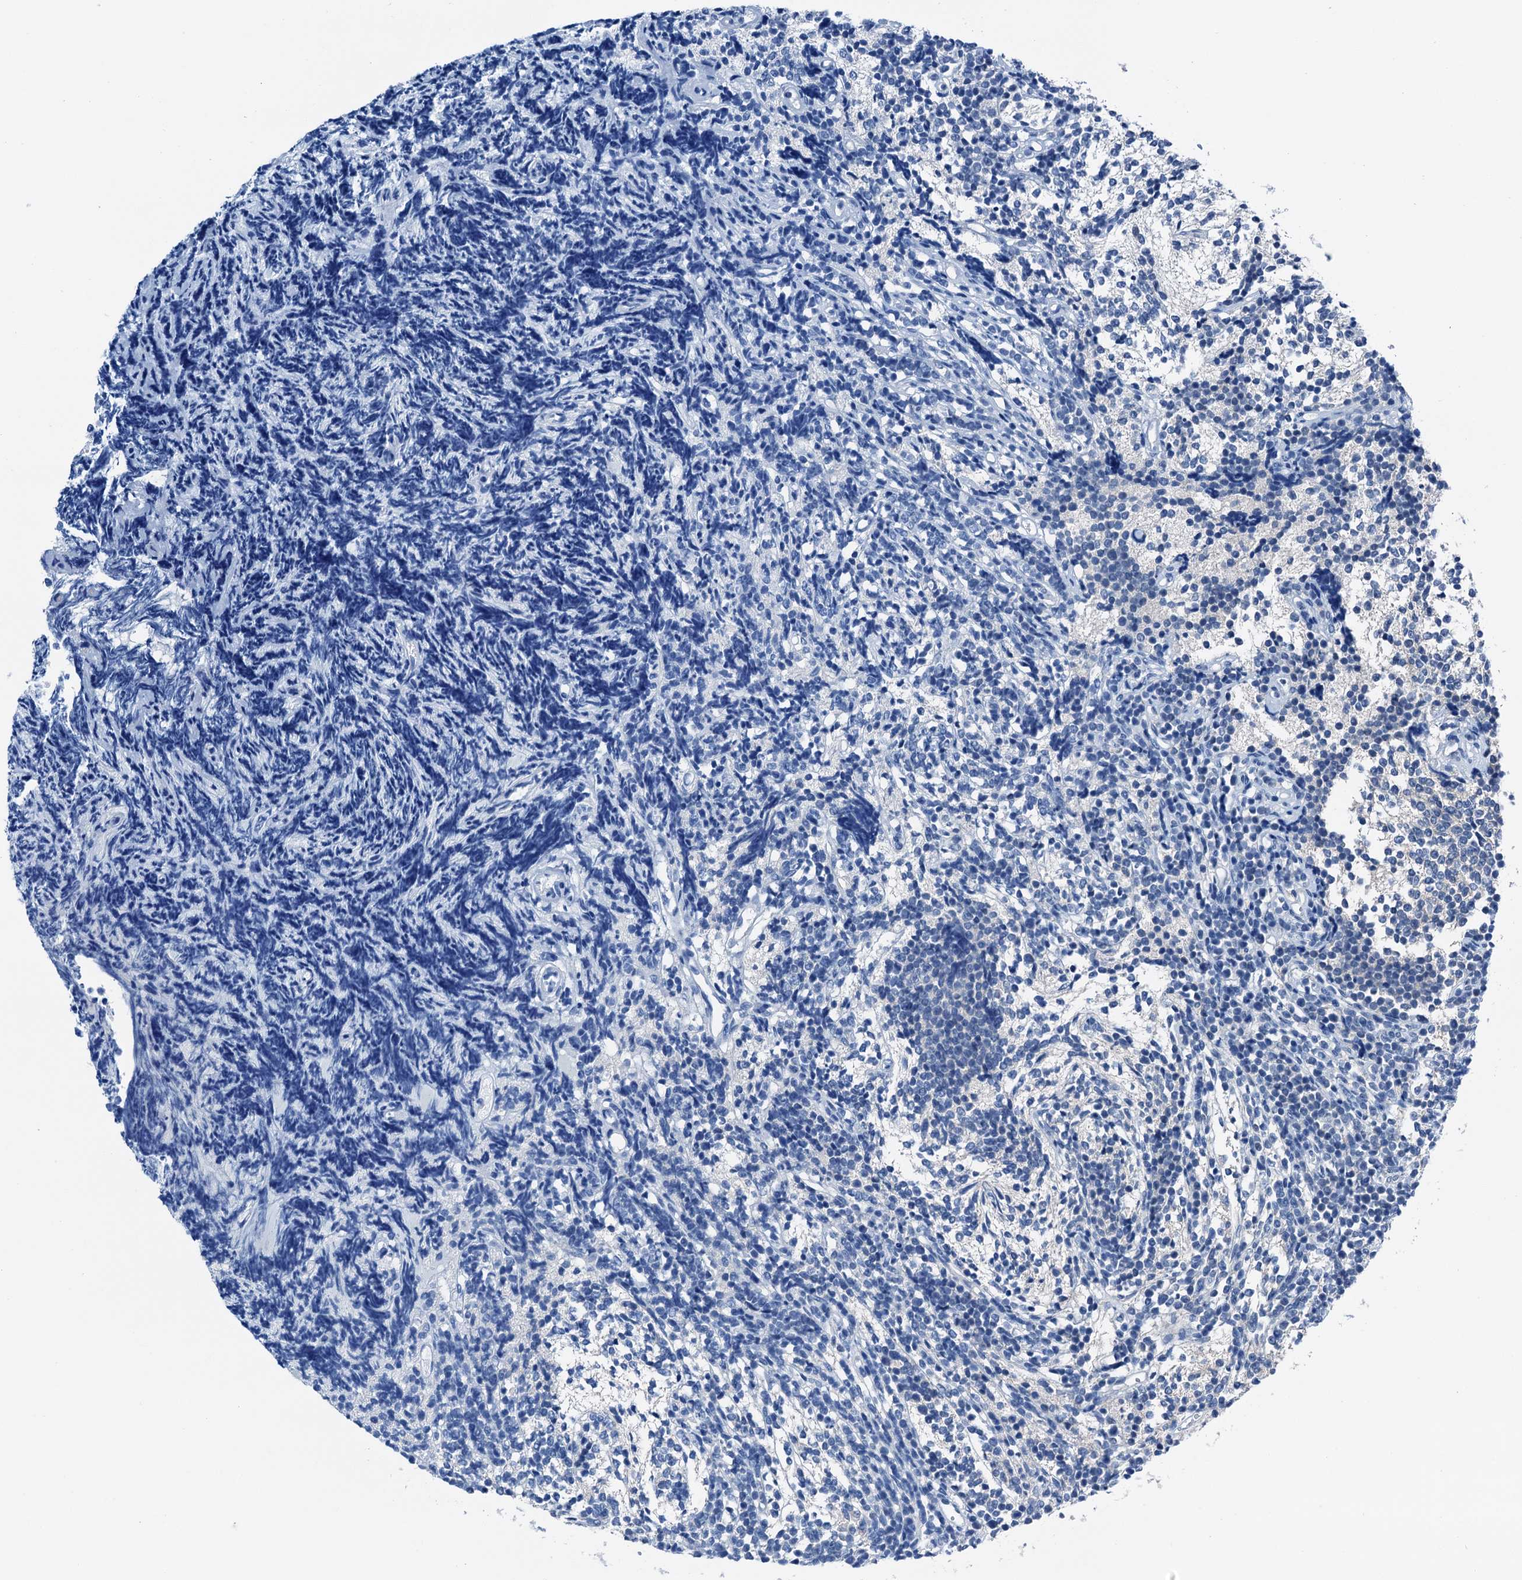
{"staining": {"intensity": "negative", "quantity": "none", "location": "none"}, "tissue": "glioma", "cell_type": "Tumor cells", "image_type": "cancer", "snomed": [{"axis": "morphology", "description": "Glioma, malignant, Low grade"}, {"axis": "topography", "description": "Brain"}], "caption": "The image displays no significant staining in tumor cells of low-grade glioma (malignant).", "gene": "CBLN3", "patient": {"sex": "female", "age": 1}}